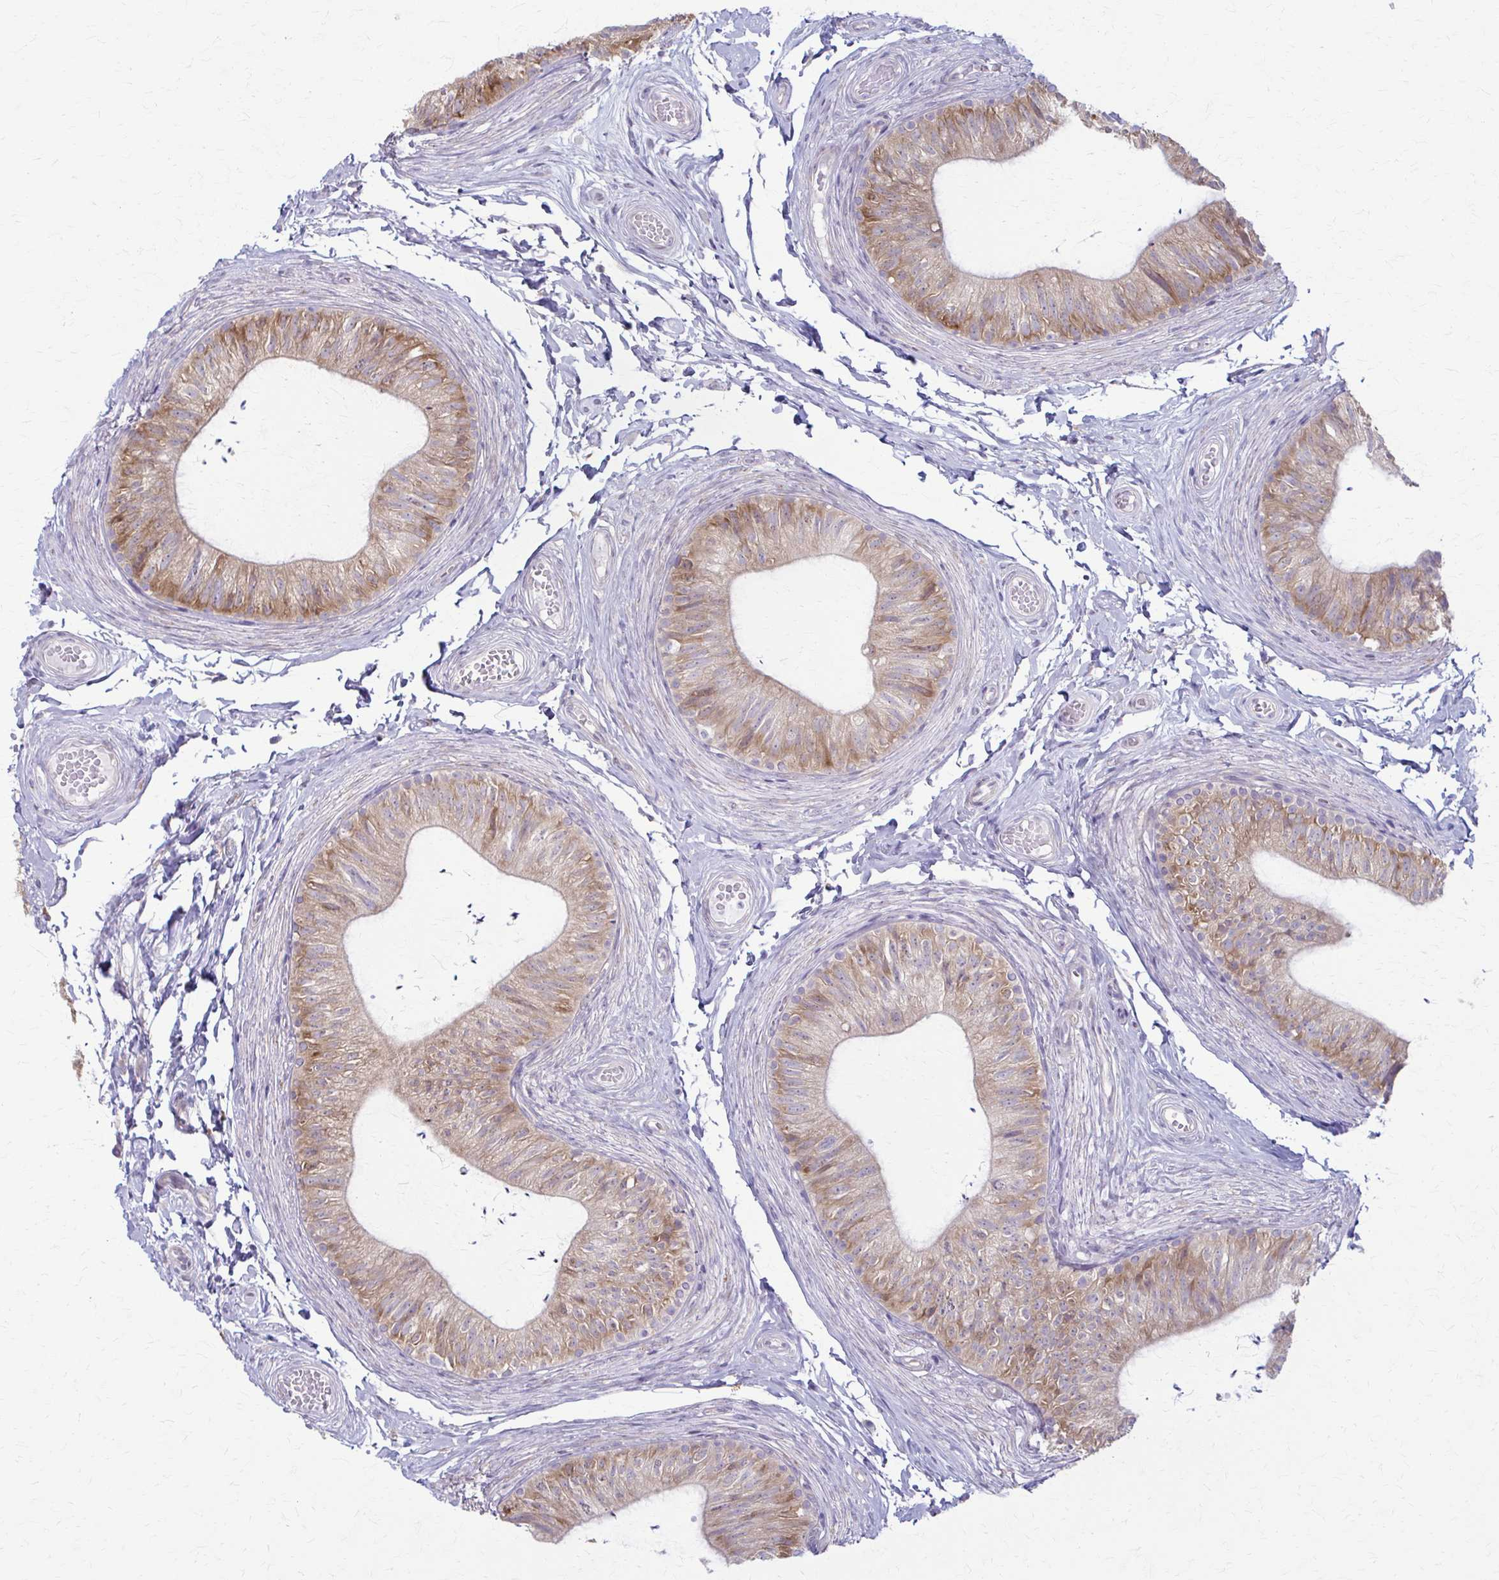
{"staining": {"intensity": "moderate", "quantity": ">75%", "location": "cytoplasmic/membranous"}, "tissue": "epididymis", "cell_type": "Glandular cells", "image_type": "normal", "snomed": [{"axis": "morphology", "description": "Normal tissue, NOS"}, {"axis": "topography", "description": "Epididymis, spermatic cord, NOS"}, {"axis": "topography", "description": "Epididymis"}, {"axis": "topography", "description": "Peripheral nerve tissue"}], "caption": "Protein expression analysis of normal human epididymis reveals moderate cytoplasmic/membranous positivity in approximately >75% of glandular cells. (IHC, brightfield microscopy, high magnification).", "gene": "PRKRA", "patient": {"sex": "male", "age": 29}}